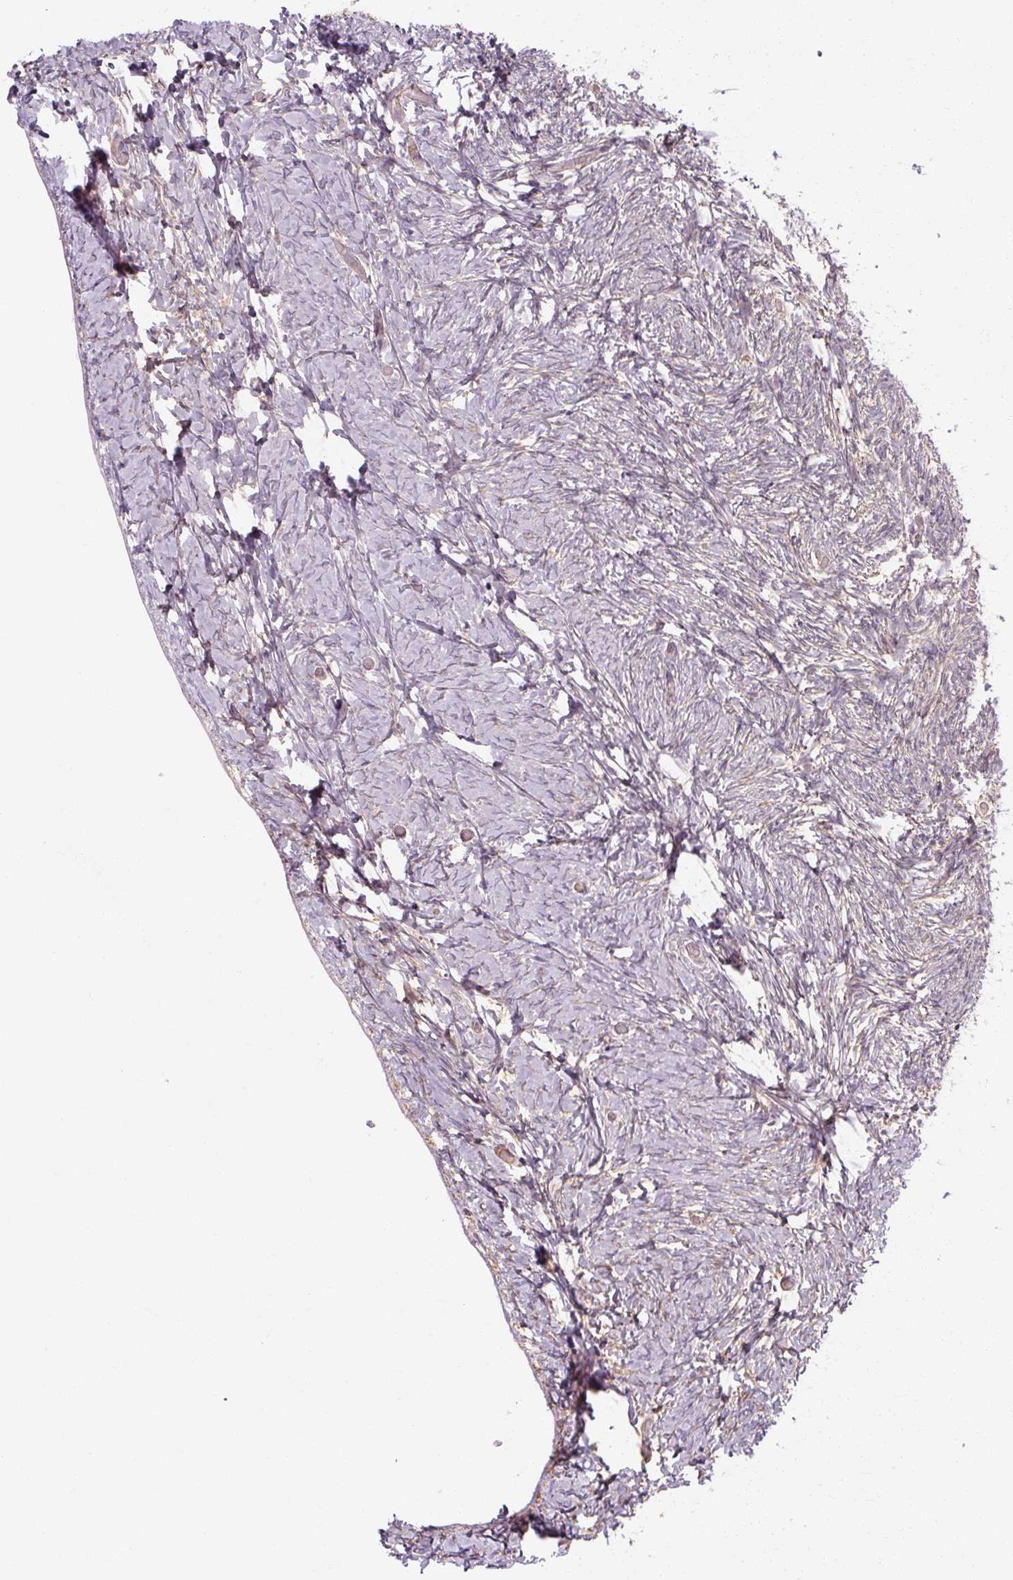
{"staining": {"intensity": "moderate", "quantity": ">75%", "location": "cytoplasmic/membranous"}, "tissue": "ovary", "cell_type": "Follicle cells", "image_type": "normal", "snomed": [{"axis": "morphology", "description": "Normal tissue, NOS"}, {"axis": "topography", "description": "Ovary"}], "caption": "IHC histopathology image of unremarkable ovary: human ovary stained using immunohistochemistry (IHC) demonstrates medium levels of moderate protein expression localized specifically in the cytoplasmic/membranous of follicle cells, appearing as a cytoplasmic/membranous brown color.", "gene": "RB1CC1", "patient": {"sex": "female", "age": 39}}